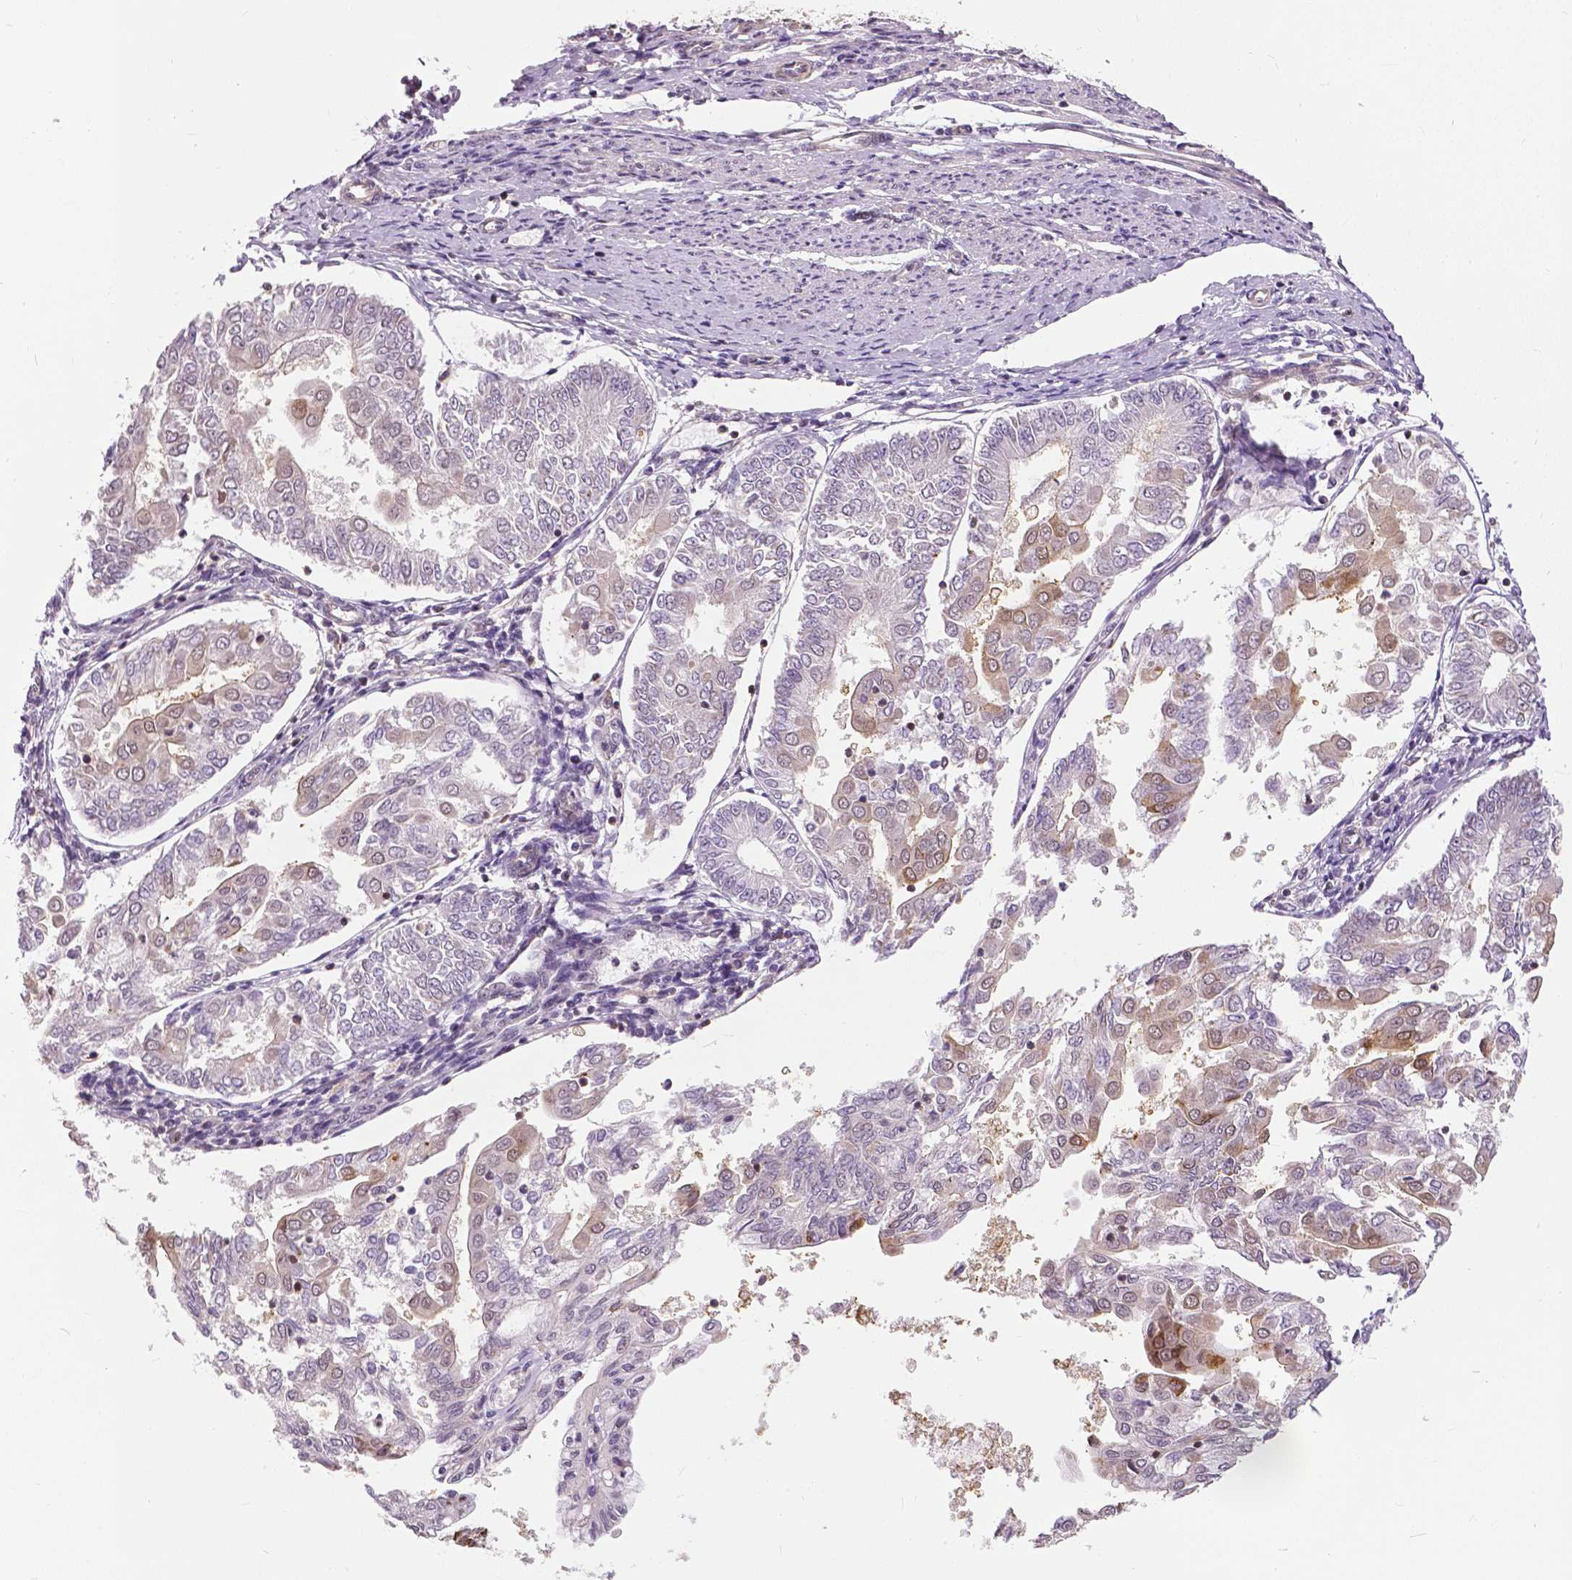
{"staining": {"intensity": "weak", "quantity": "<25%", "location": "cytoplasmic/membranous"}, "tissue": "endometrial cancer", "cell_type": "Tumor cells", "image_type": "cancer", "snomed": [{"axis": "morphology", "description": "Adenocarcinoma, NOS"}, {"axis": "topography", "description": "Endometrium"}], "caption": "Endometrial cancer (adenocarcinoma) was stained to show a protein in brown. There is no significant positivity in tumor cells.", "gene": "ANXA13", "patient": {"sex": "female", "age": 68}}